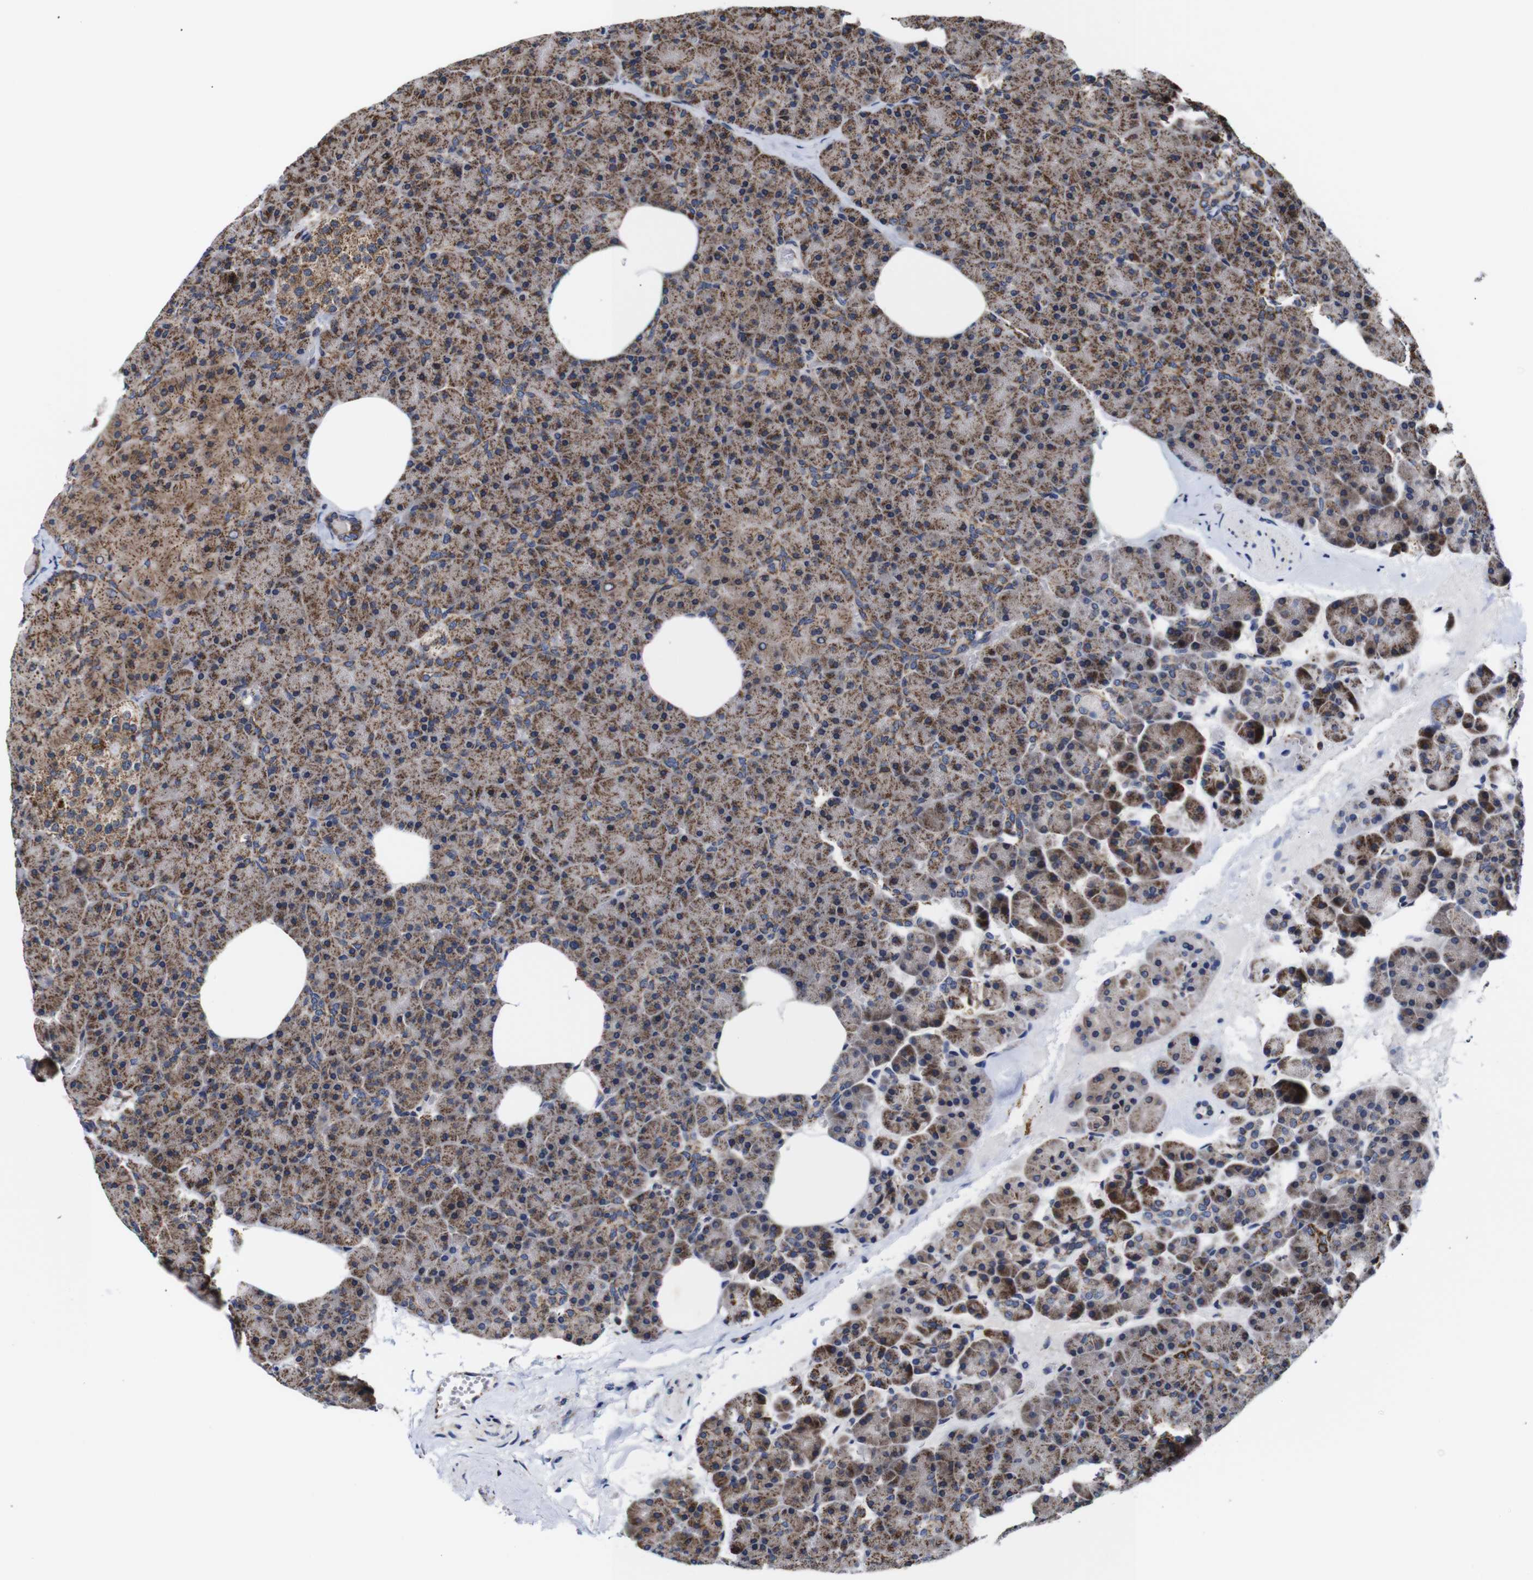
{"staining": {"intensity": "moderate", "quantity": ">75%", "location": "cytoplasmic/membranous"}, "tissue": "pancreas", "cell_type": "Exocrine glandular cells", "image_type": "normal", "snomed": [{"axis": "morphology", "description": "Normal tissue, NOS"}, {"axis": "topography", "description": "Pancreas"}], "caption": "Exocrine glandular cells demonstrate medium levels of moderate cytoplasmic/membranous expression in approximately >75% of cells in benign human pancreas. The staining is performed using DAB brown chromogen to label protein expression. The nuclei are counter-stained blue using hematoxylin.", "gene": "C17orf80", "patient": {"sex": "female", "age": 35}}